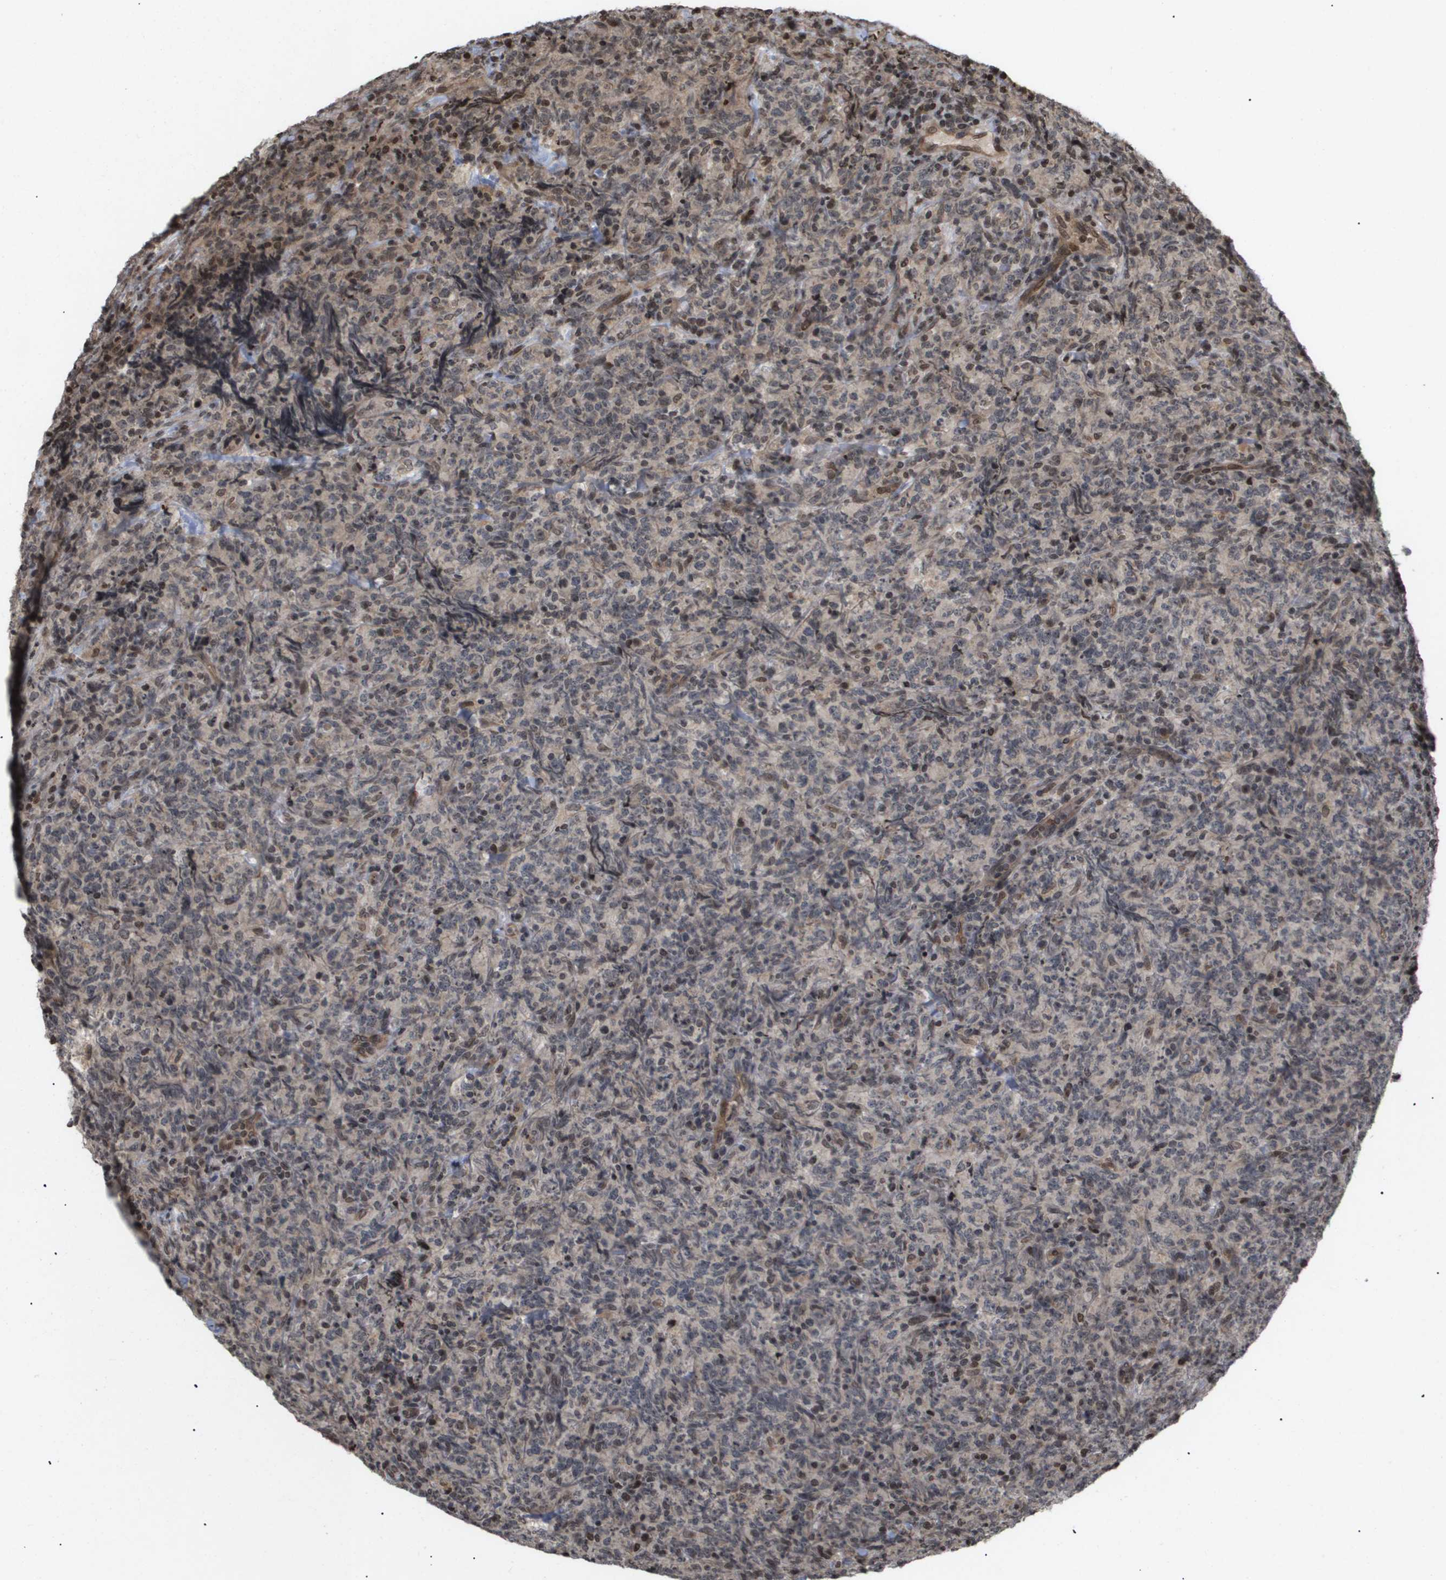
{"staining": {"intensity": "weak", "quantity": "25%-75%", "location": "cytoplasmic/membranous,nuclear"}, "tissue": "lymphoma", "cell_type": "Tumor cells", "image_type": "cancer", "snomed": [{"axis": "morphology", "description": "Malignant lymphoma, non-Hodgkin's type, High grade"}, {"axis": "topography", "description": "Tonsil"}], "caption": "Tumor cells display low levels of weak cytoplasmic/membranous and nuclear expression in approximately 25%-75% of cells in lymphoma.", "gene": "HSPA6", "patient": {"sex": "female", "age": 36}}